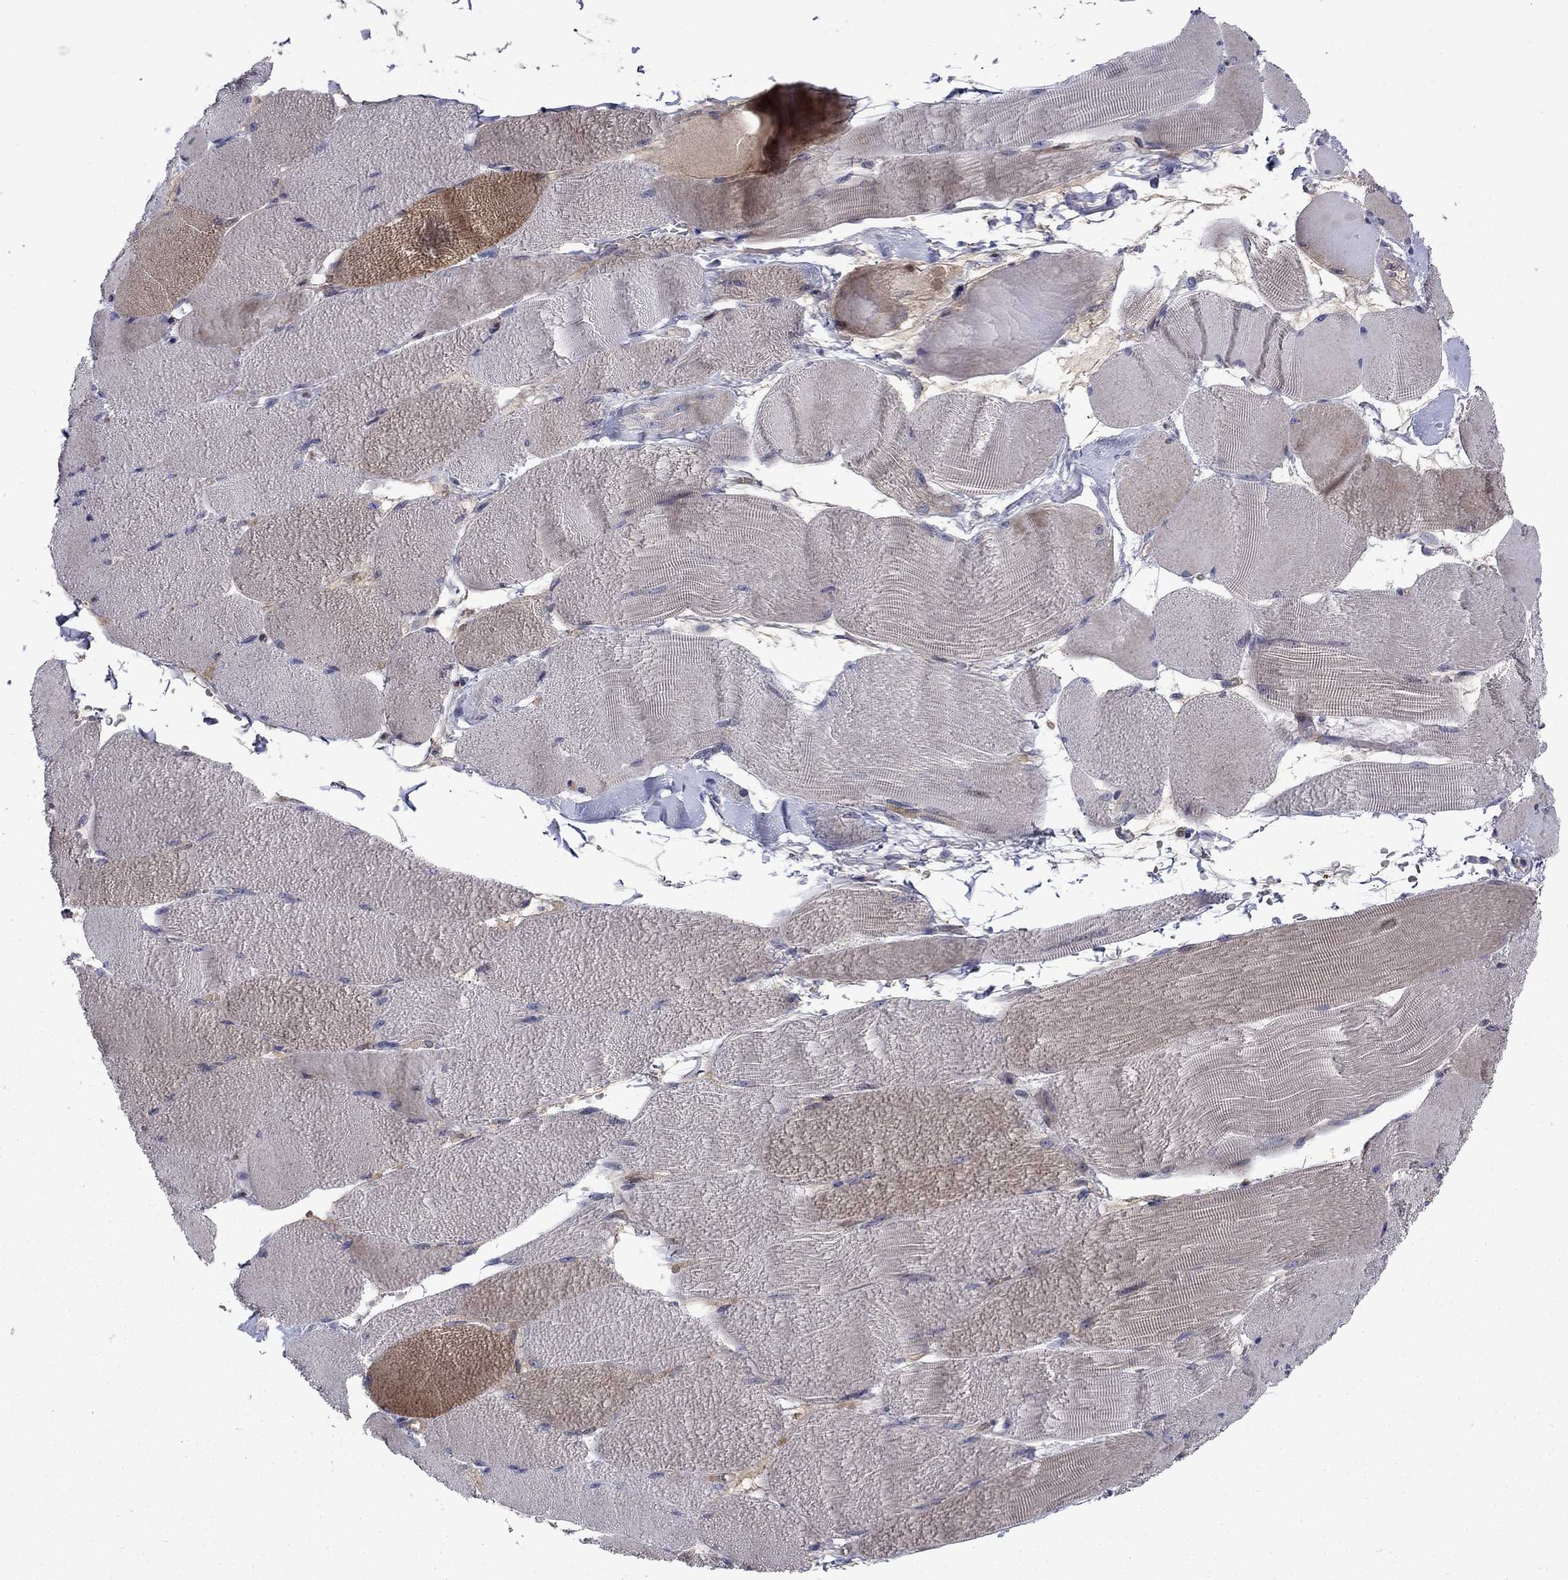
{"staining": {"intensity": "moderate", "quantity": "<25%", "location": "cytoplasmic/membranous"}, "tissue": "skeletal muscle", "cell_type": "Myocytes", "image_type": "normal", "snomed": [{"axis": "morphology", "description": "Normal tissue, NOS"}, {"axis": "topography", "description": "Skeletal muscle"}], "caption": "Moderate cytoplasmic/membranous protein staining is appreciated in about <25% of myocytes in skeletal muscle. (Brightfield microscopy of DAB IHC at high magnification).", "gene": "SLC1A1", "patient": {"sex": "male", "age": 56}}